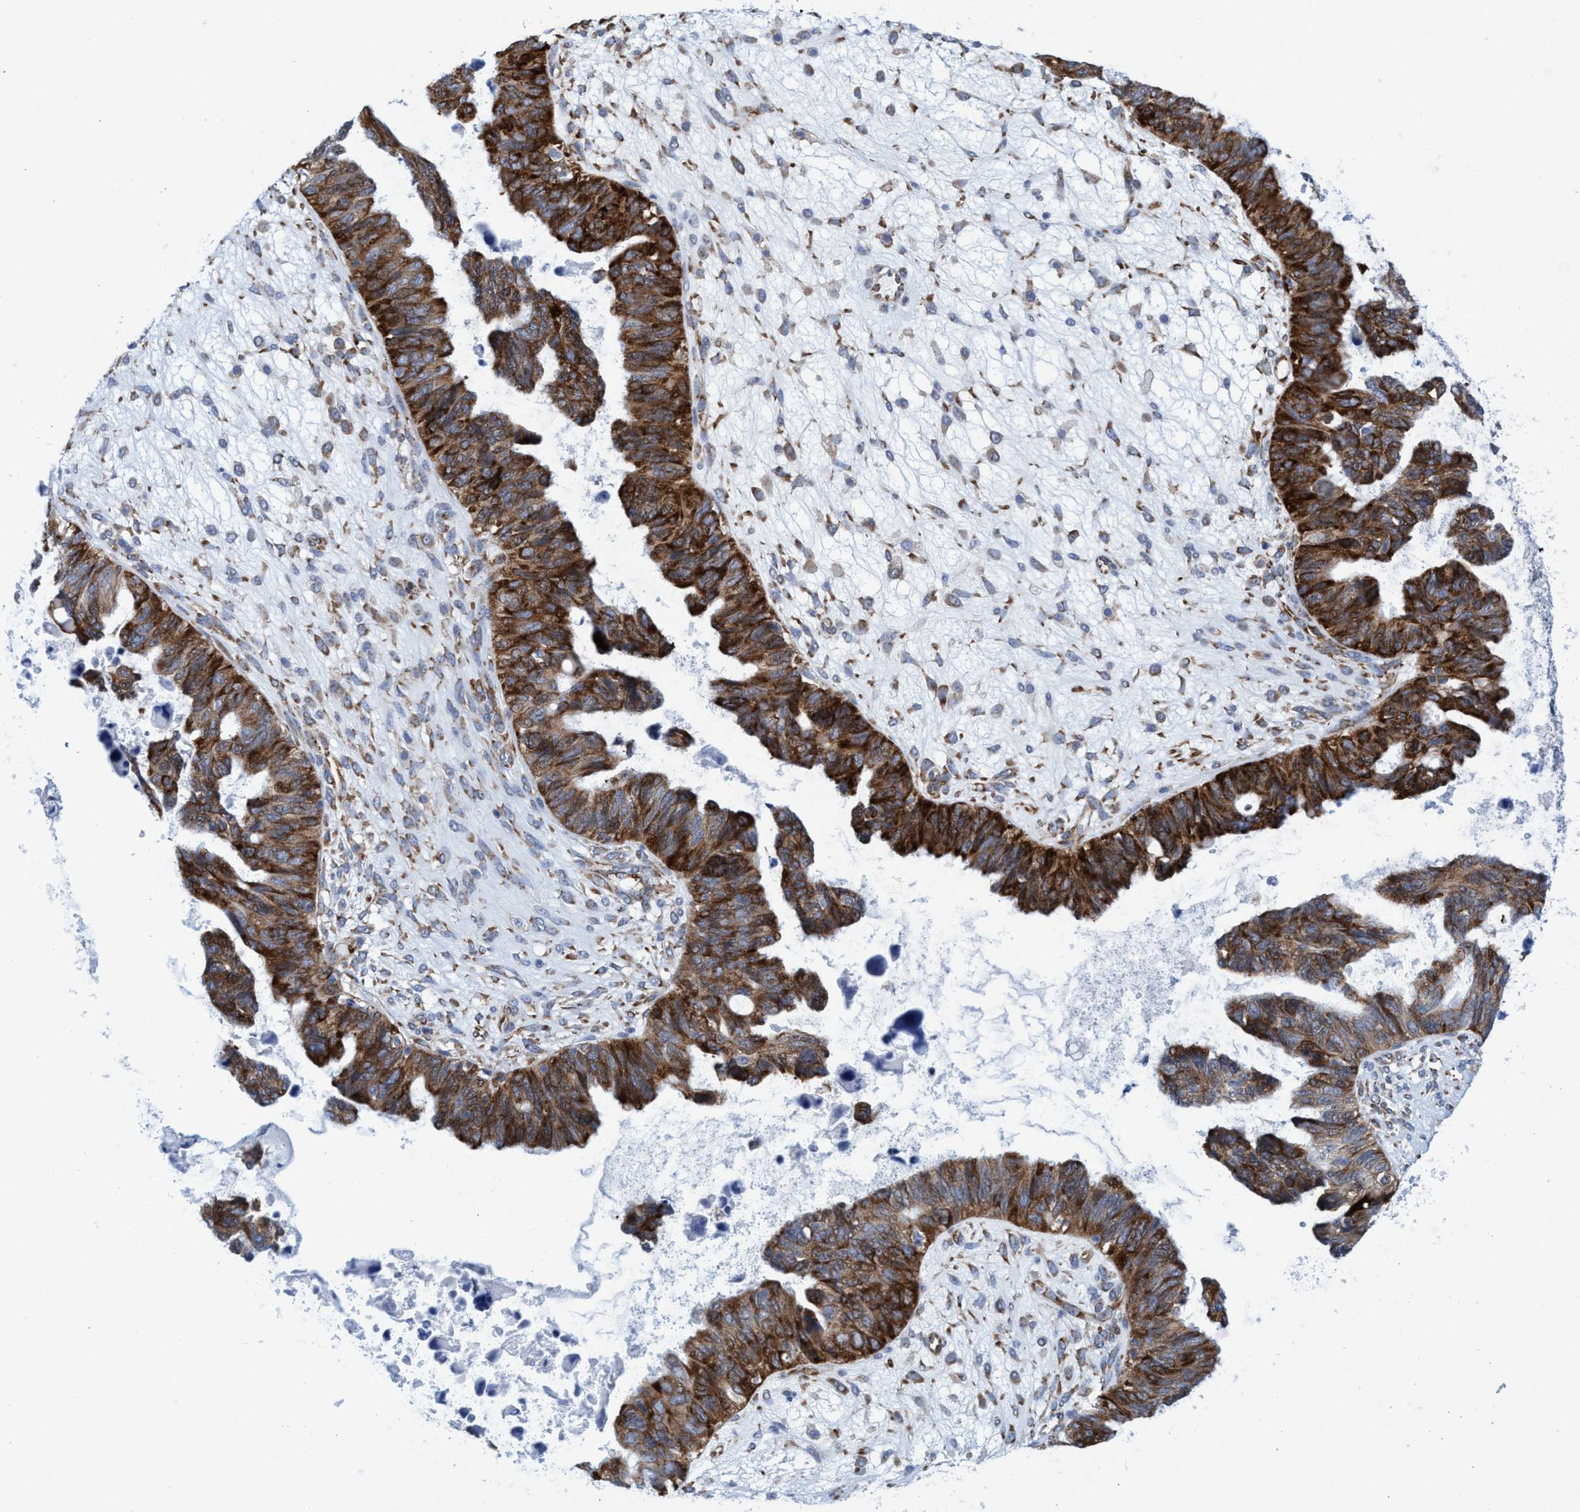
{"staining": {"intensity": "strong", "quantity": ">75%", "location": "cytoplasmic/membranous"}, "tissue": "ovarian cancer", "cell_type": "Tumor cells", "image_type": "cancer", "snomed": [{"axis": "morphology", "description": "Cystadenocarcinoma, serous, NOS"}, {"axis": "topography", "description": "Ovary"}], "caption": "A brown stain shows strong cytoplasmic/membranous expression of a protein in human ovarian cancer (serous cystadenocarcinoma) tumor cells. The protein of interest is stained brown, and the nuclei are stained in blue (DAB IHC with brightfield microscopy, high magnification).", "gene": "R3HCC1", "patient": {"sex": "female", "age": 79}}